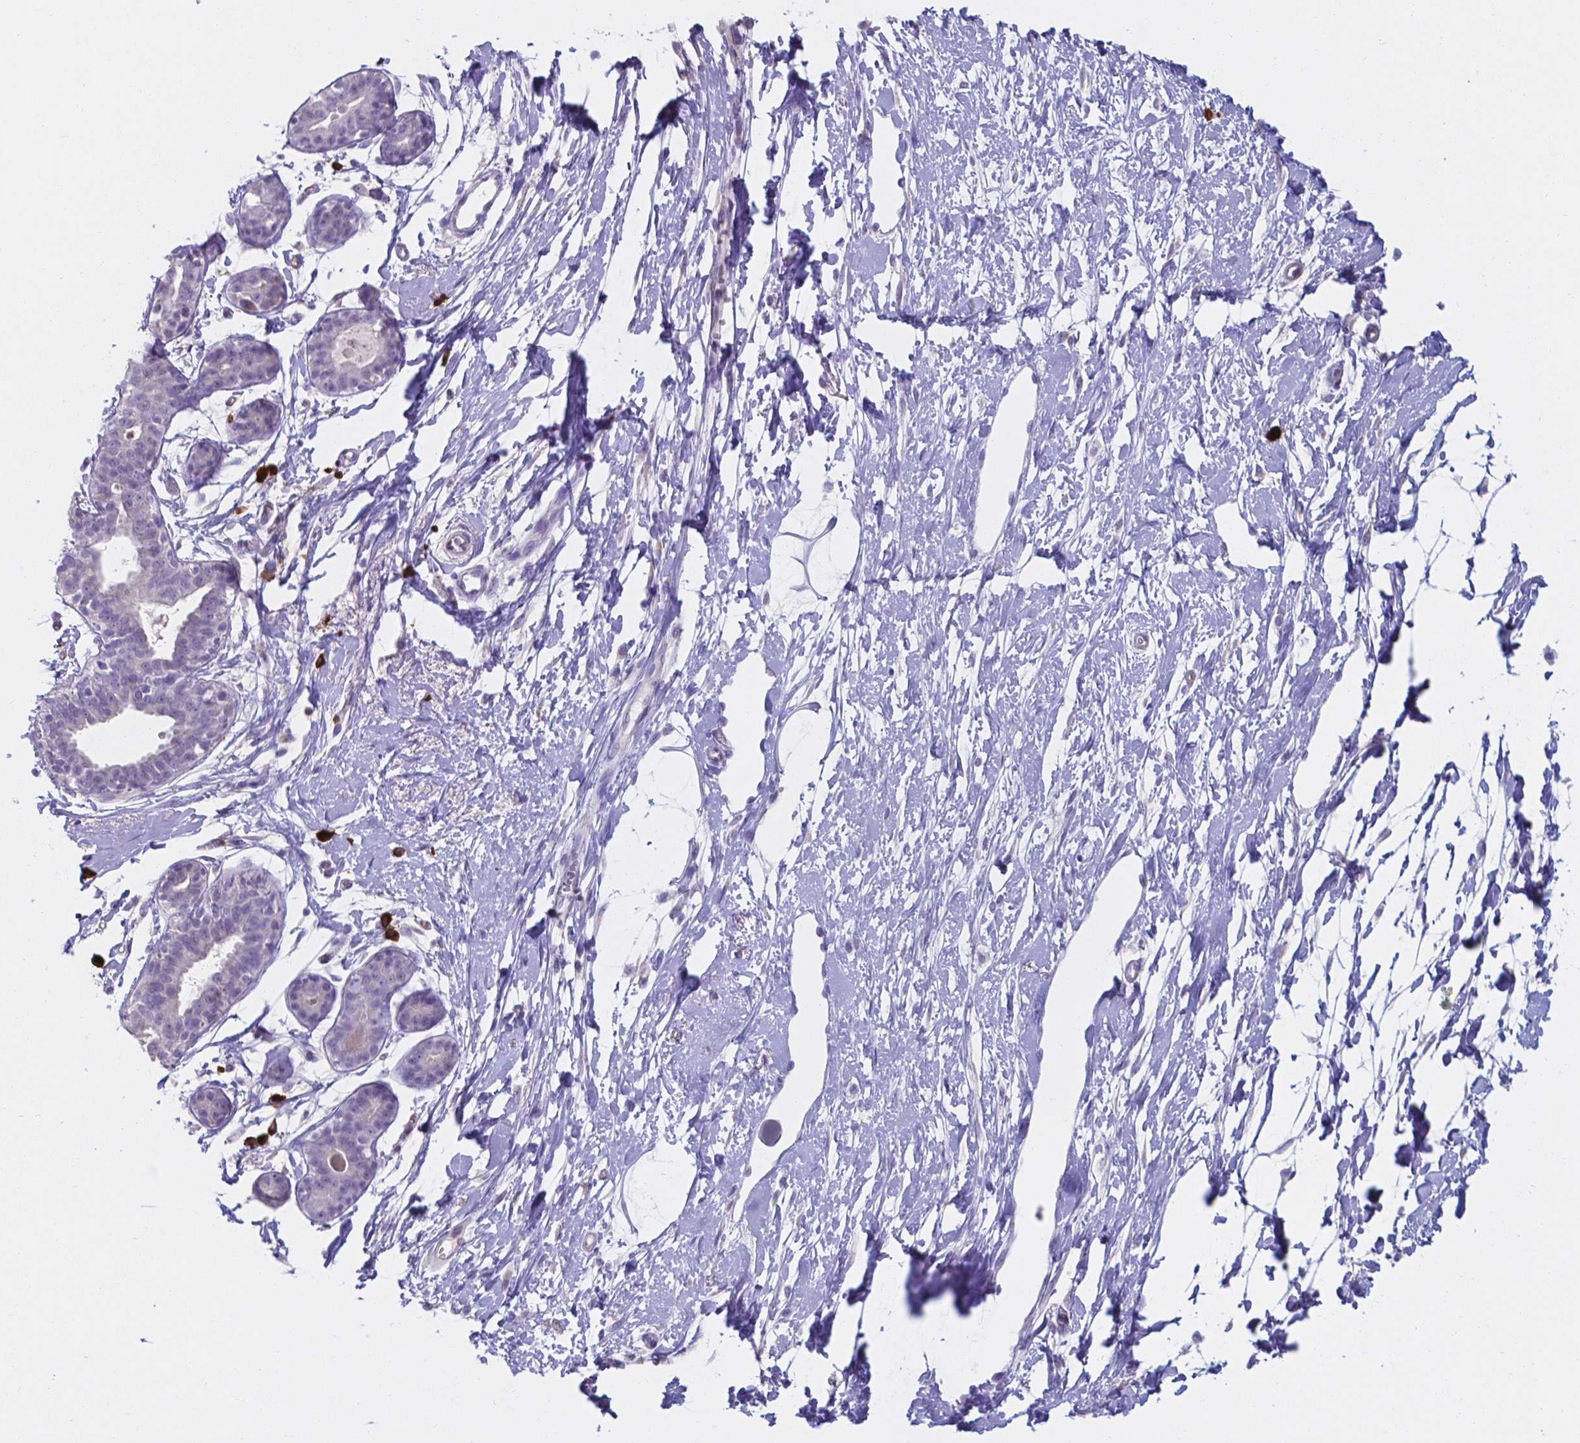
{"staining": {"intensity": "negative", "quantity": "none", "location": "none"}, "tissue": "breast", "cell_type": "Adipocytes", "image_type": "normal", "snomed": [{"axis": "morphology", "description": "Normal tissue, NOS"}, {"axis": "topography", "description": "Breast"}], "caption": "The photomicrograph exhibits no staining of adipocytes in normal breast.", "gene": "UBE2J1", "patient": {"sex": "female", "age": 49}}